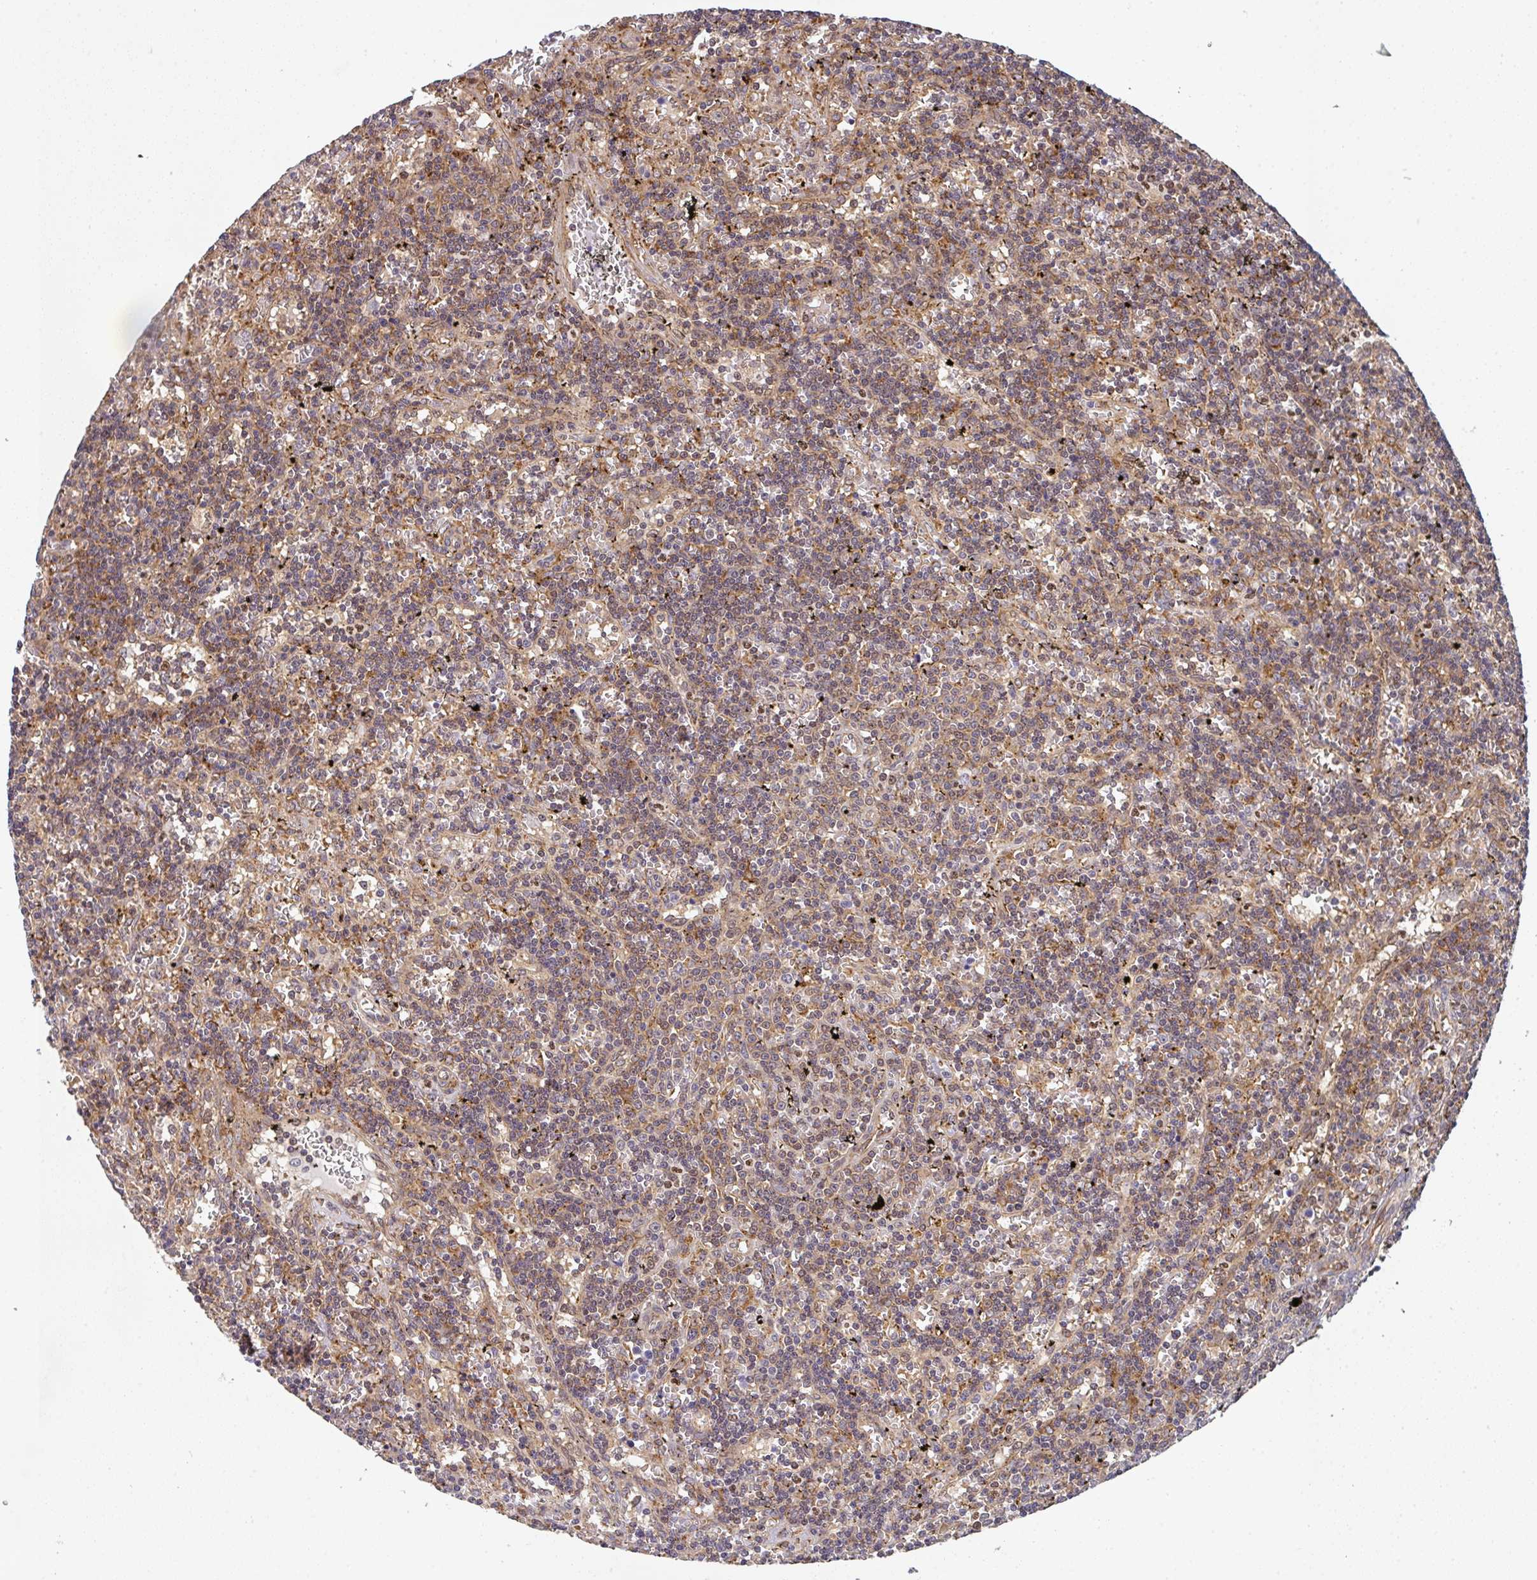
{"staining": {"intensity": "weak", "quantity": "25%-75%", "location": "cytoplasmic/membranous"}, "tissue": "lymphoma", "cell_type": "Tumor cells", "image_type": "cancer", "snomed": [{"axis": "morphology", "description": "Malignant lymphoma, non-Hodgkin's type, Low grade"}, {"axis": "topography", "description": "Spleen"}], "caption": "Tumor cells exhibit low levels of weak cytoplasmic/membranous expression in about 25%-75% of cells in human lymphoma.", "gene": "SIMC1", "patient": {"sex": "male", "age": 60}}